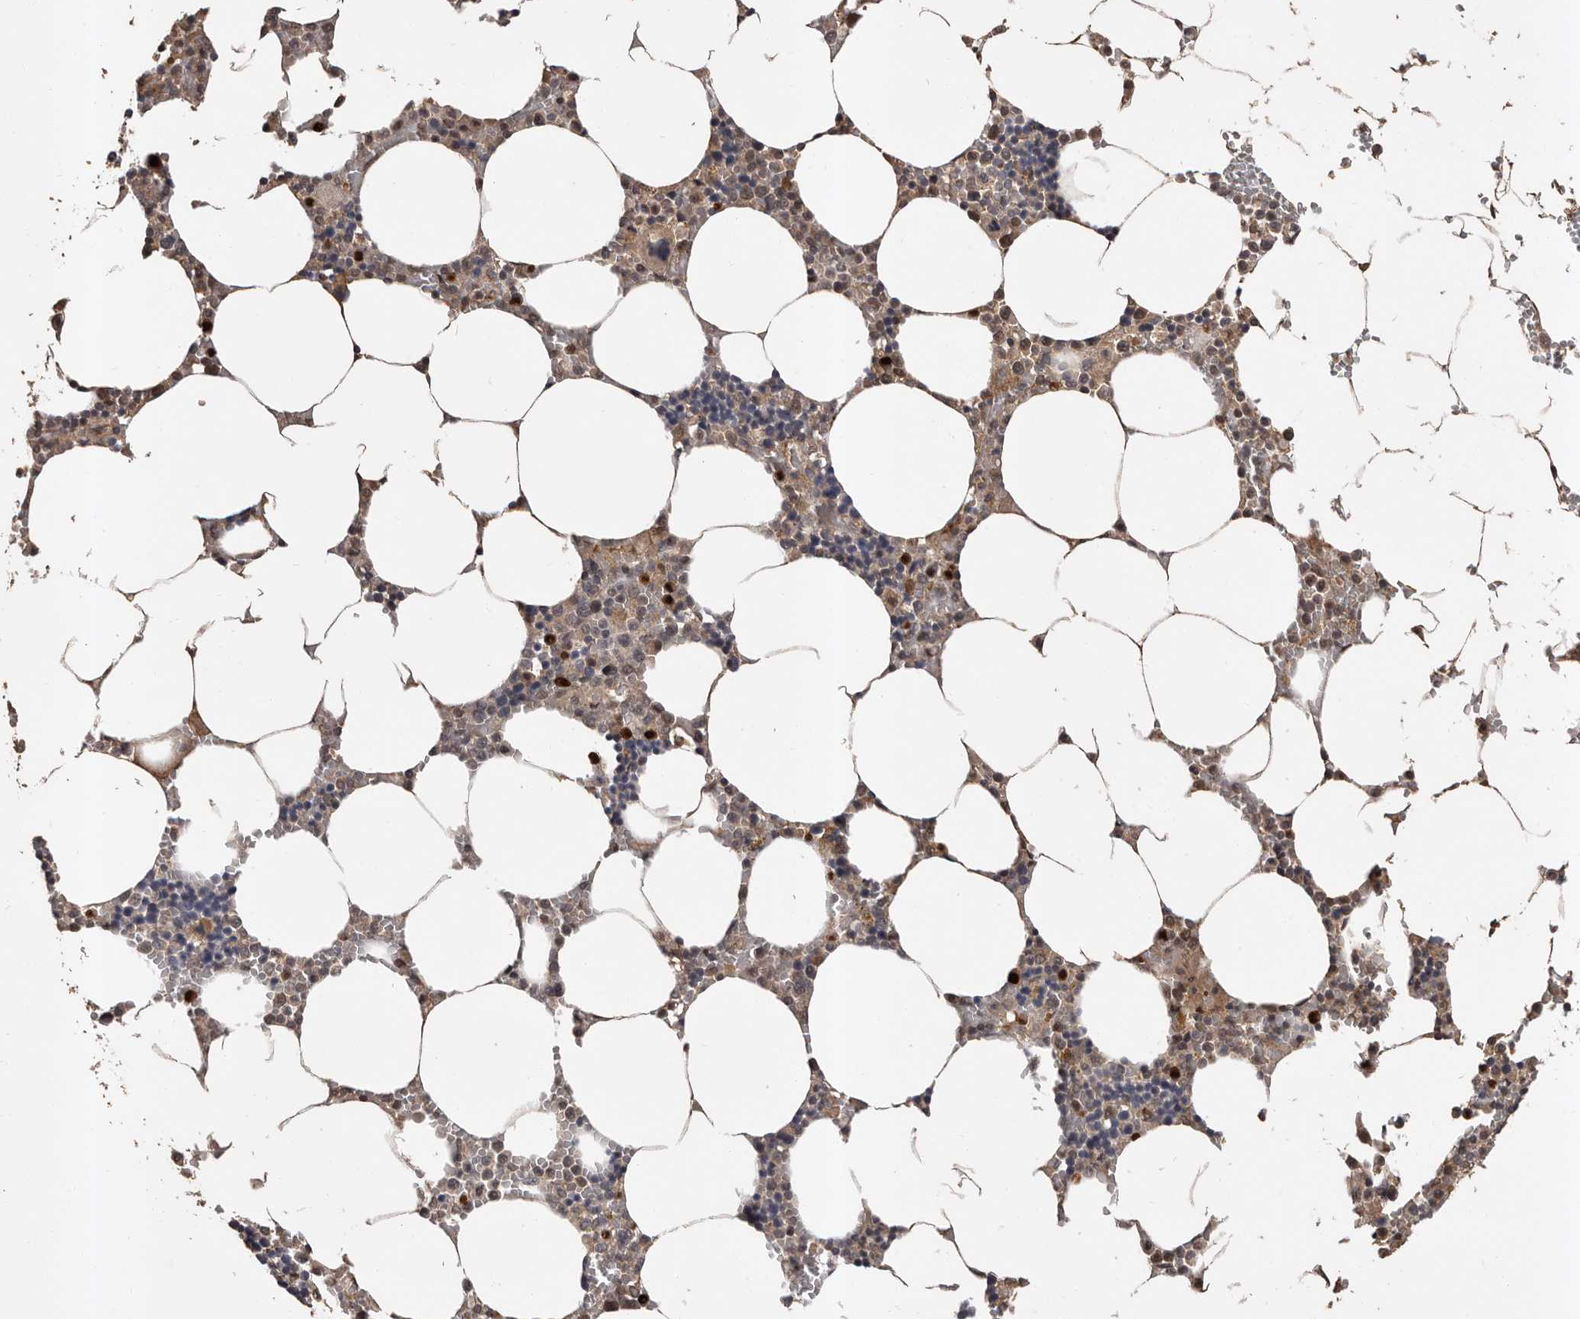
{"staining": {"intensity": "strong", "quantity": "<25%", "location": "cytoplasmic/membranous,nuclear"}, "tissue": "bone marrow", "cell_type": "Hematopoietic cells", "image_type": "normal", "snomed": [{"axis": "morphology", "description": "Normal tissue, NOS"}, {"axis": "topography", "description": "Bone marrow"}], "caption": "Hematopoietic cells reveal strong cytoplasmic/membranous,nuclear staining in about <25% of cells in normal bone marrow.", "gene": "VPS37A", "patient": {"sex": "male", "age": 70}}